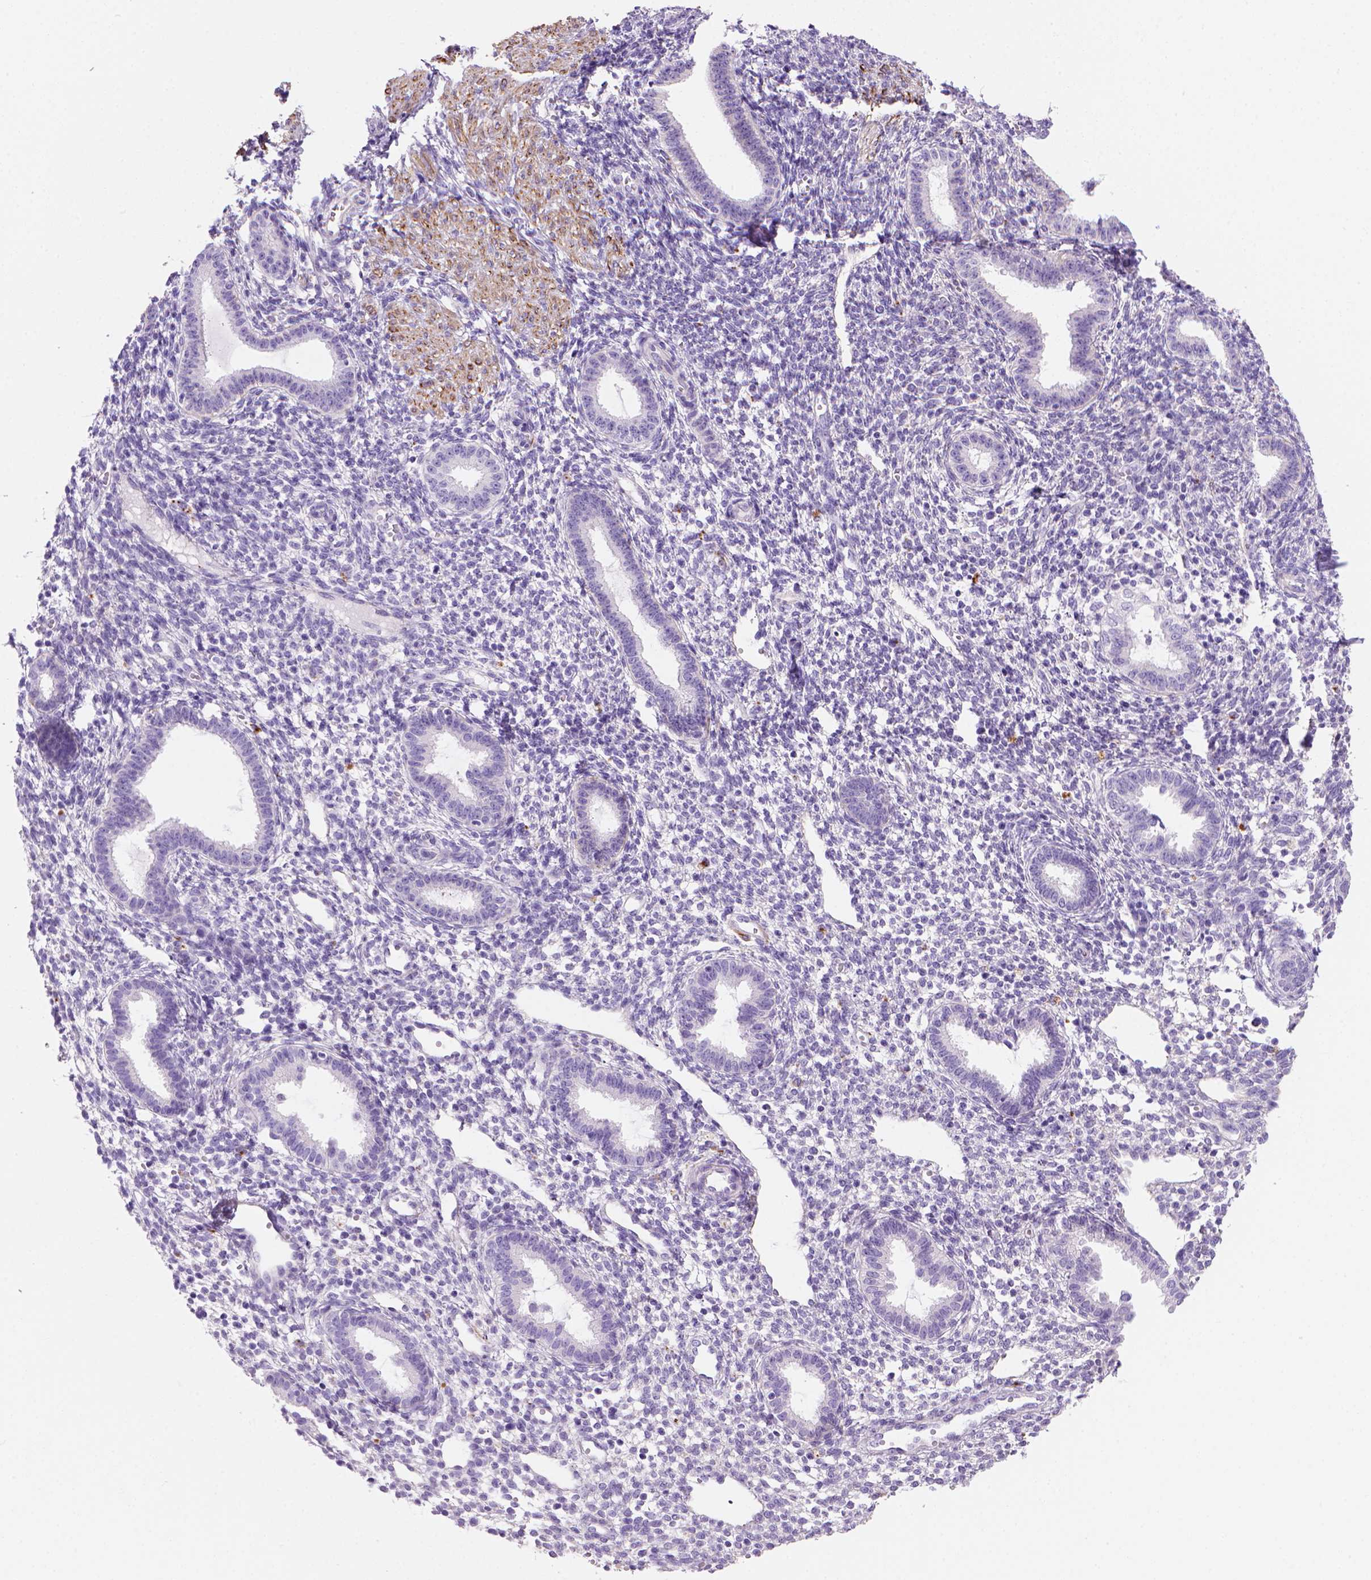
{"staining": {"intensity": "negative", "quantity": "none", "location": "none"}, "tissue": "endometrium", "cell_type": "Cells in endometrial stroma", "image_type": "normal", "snomed": [{"axis": "morphology", "description": "Normal tissue, NOS"}, {"axis": "topography", "description": "Endometrium"}], "caption": "IHC histopathology image of benign human endometrium stained for a protein (brown), which exhibits no staining in cells in endometrial stroma.", "gene": "ARHGEF33", "patient": {"sex": "female", "age": 36}}